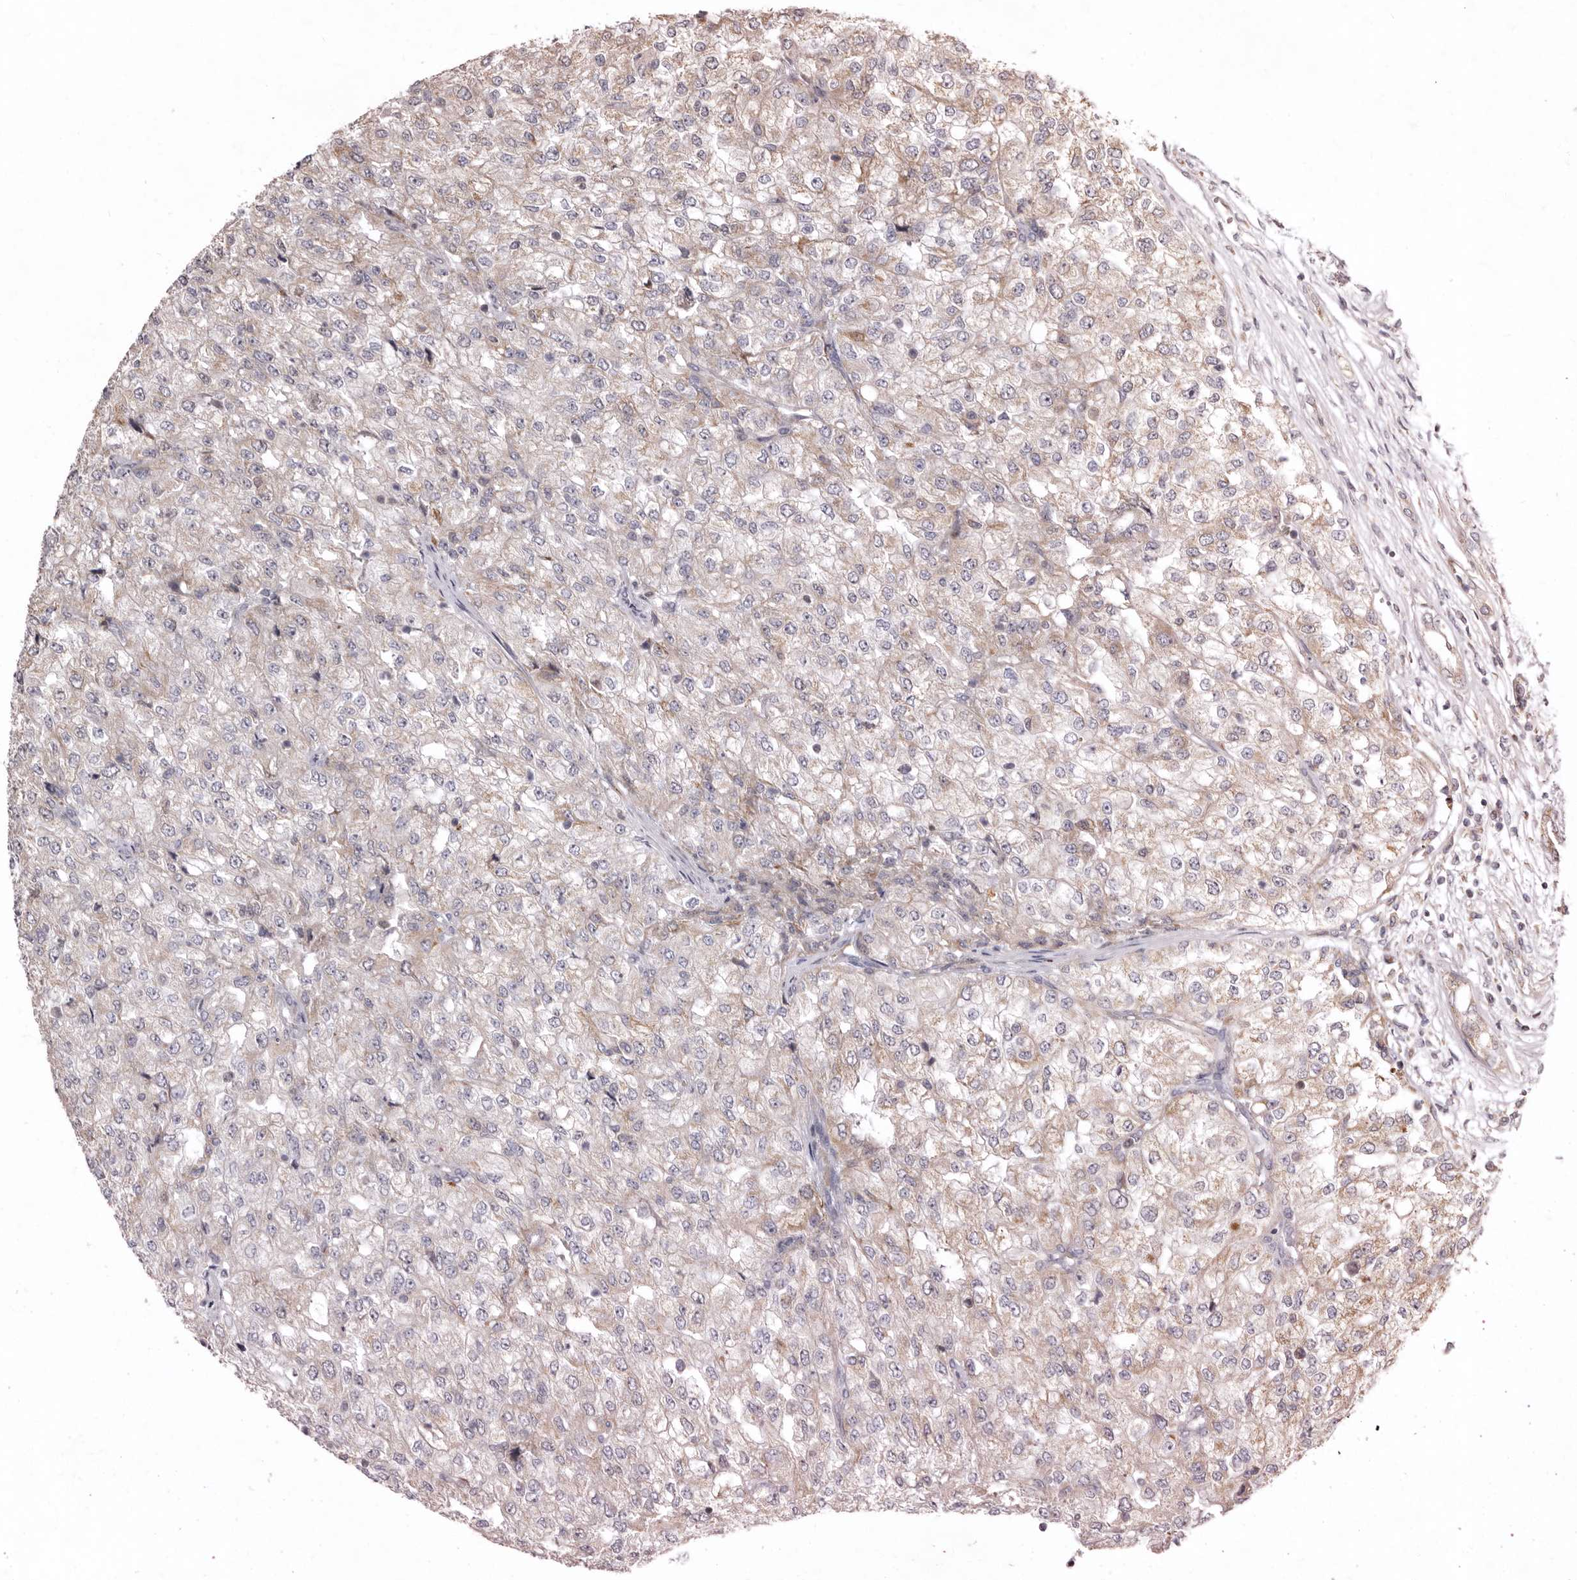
{"staining": {"intensity": "weak", "quantity": "<25%", "location": "cytoplasmic/membranous"}, "tissue": "renal cancer", "cell_type": "Tumor cells", "image_type": "cancer", "snomed": [{"axis": "morphology", "description": "Adenocarcinoma, NOS"}, {"axis": "topography", "description": "Kidney"}], "caption": "An IHC image of adenocarcinoma (renal) is shown. There is no staining in tumor cells of adenocarcinoma (renal). Brightfield microscopy of immunohistochemistry stained with DAB (brown) and hematoxylin (blue), captured at high magnification.", "gene": "SMC4", "patient": {"sex": "female", "age": 54}}